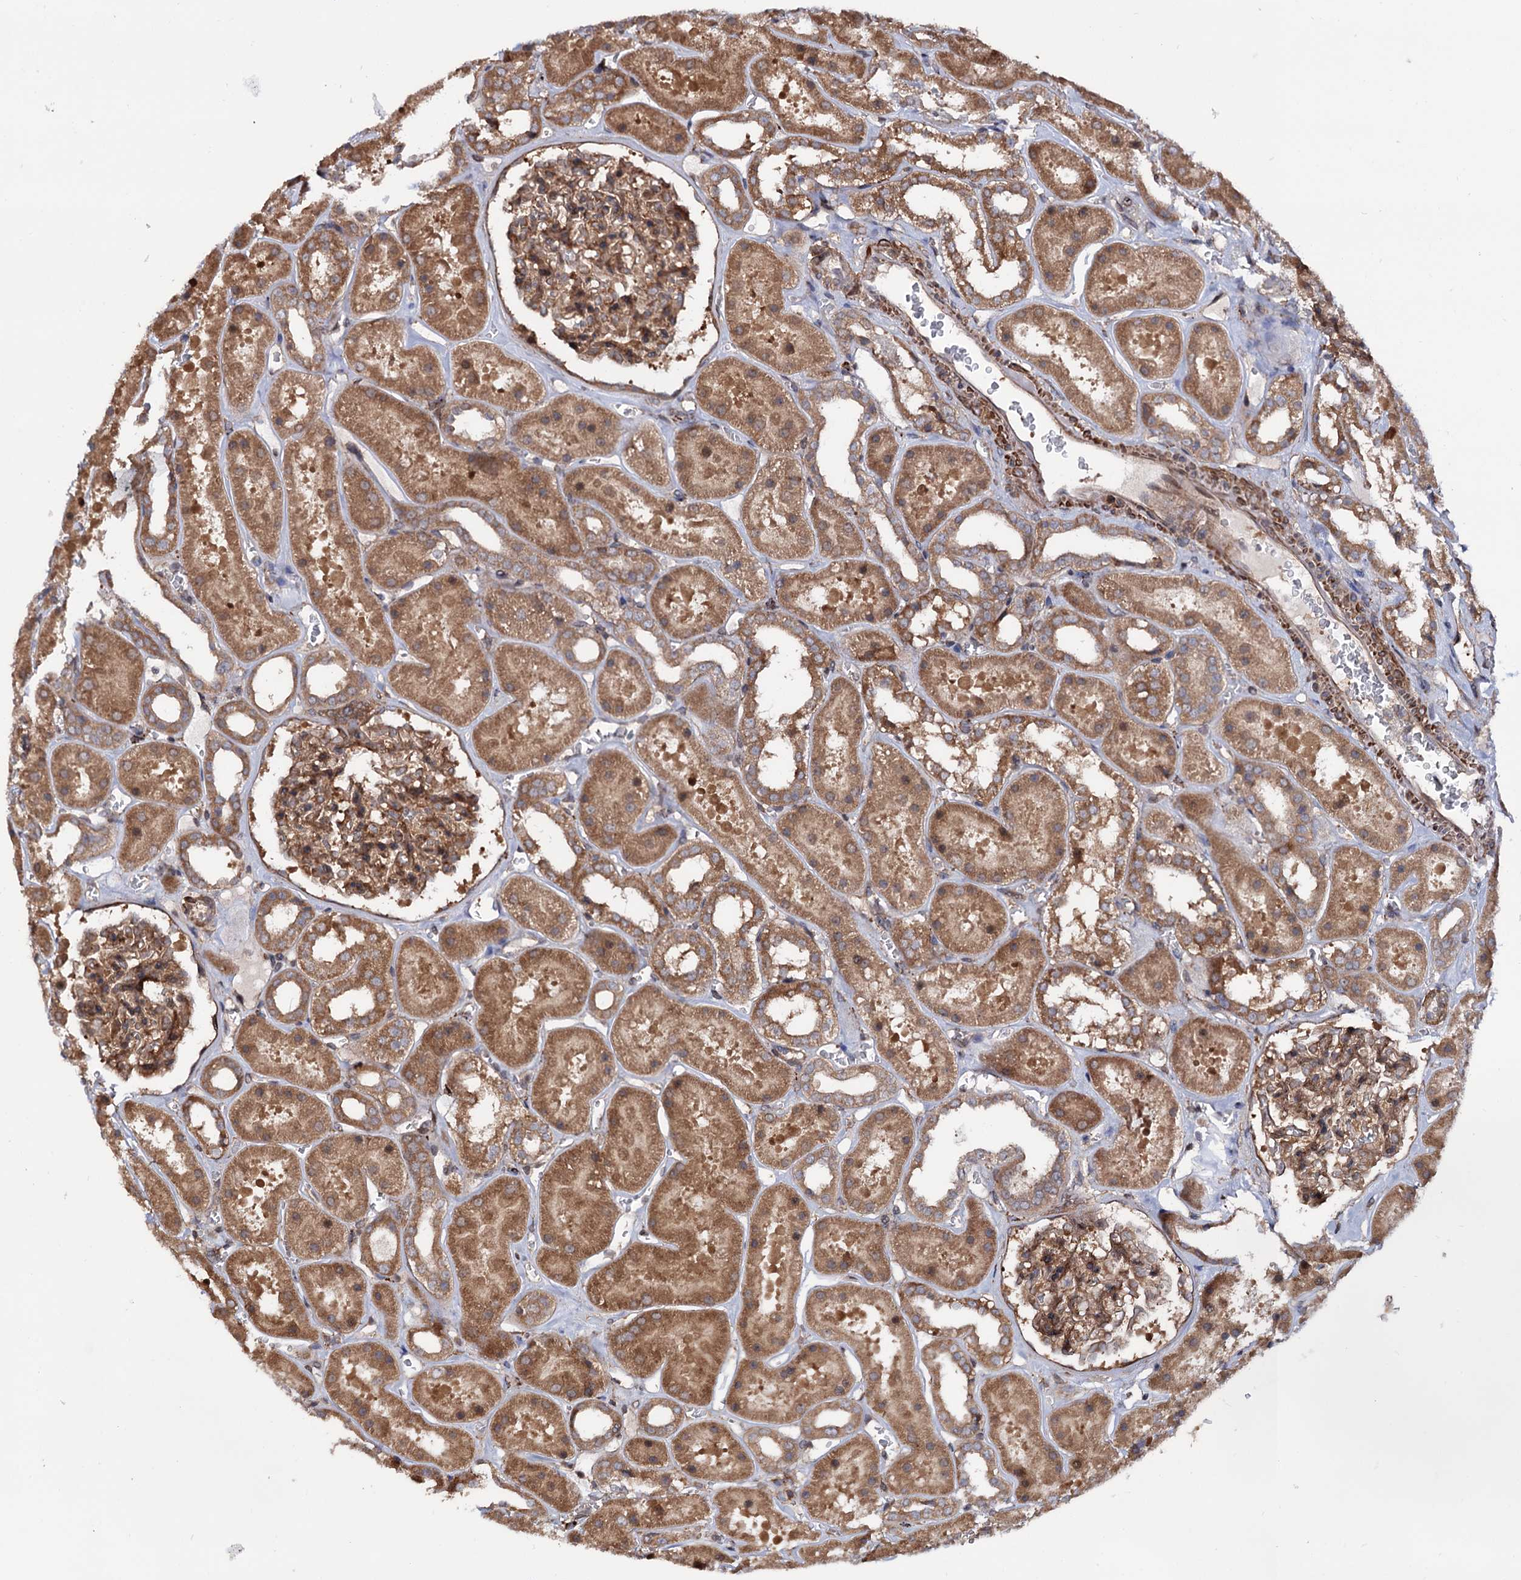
{"staining": {"intensity": "moderate", "quantity": ">75%", "location": "cytoplasmic/membranous"}, "tissue": "kidney", "cell_type": "Cells in glomeruli", "image_type": "normal", "snomed": [{"axis": "morphology", "description": "Normal tissue, NOS"}, {"axis": "topography", "description": "Kidney"}], "caption": "Immunohistochemical staining of unremarkable human kidney exhibits medium levels of moderate cytoplasmic/membranous expression in approximately >75% of cells in glomeruli. (brown staining indicates protein expression, while blue staining denotes nuclei).", "gene": "FERMT2", "patient": {"sex": "female", "age": 41}}